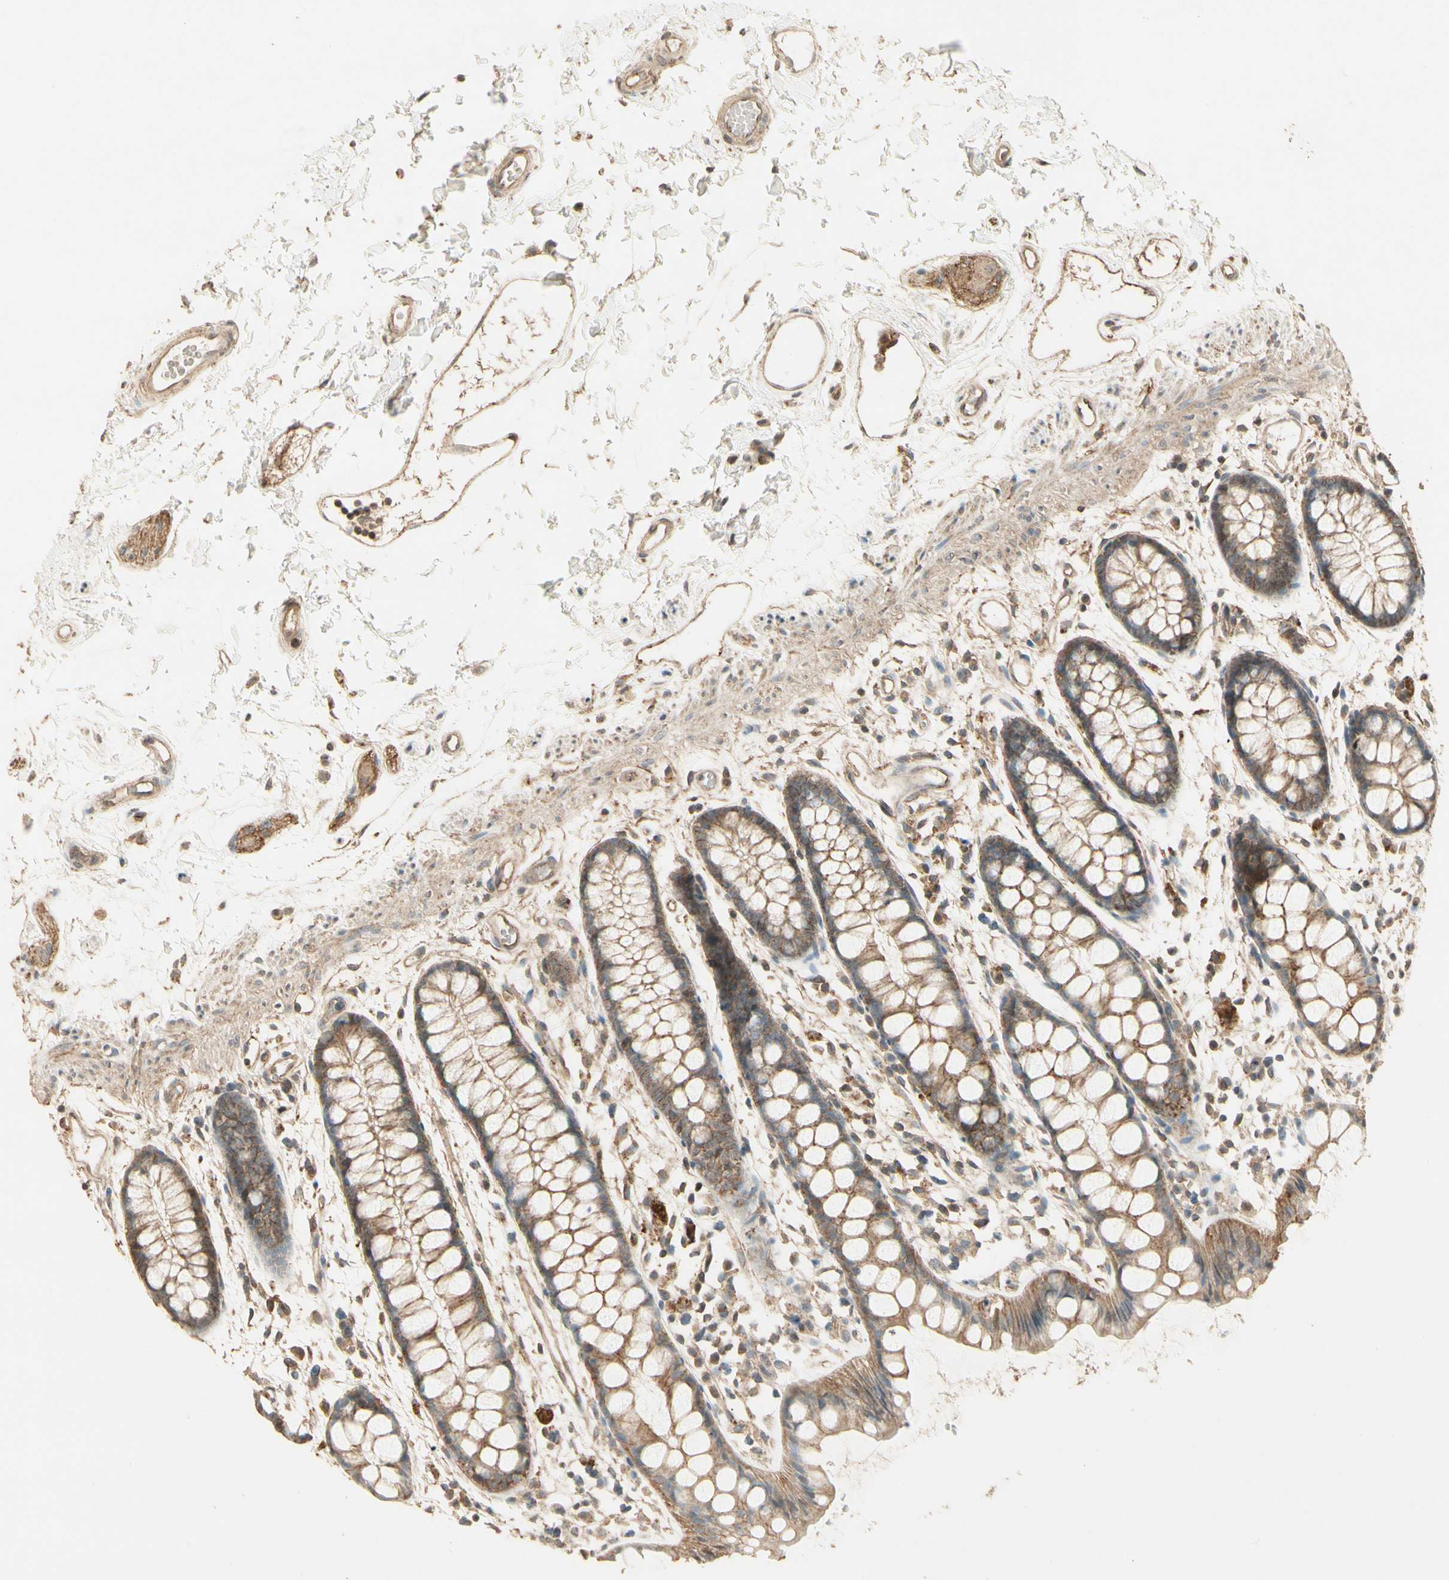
{"staining": {"intensity": "moderate", "quantity": ">75%", "location": "cytoplasmic/membranous"}, "tissue": "rectum", "cell_type": "Glandular cells", "image_type": "normal", "snomed": [{"axis": "morphology", "description": "Normal tissue, NOS"}, {"axis": "topography", "description": "Rectum"}], "caption": "Immunohistochemistry (IHC) photomicrograph of normal rectum: human rectum stained using immunohistochemistry (IHC) displays medium levels of moderate protein expression localized specifically in the cytoplasmic/membranous of glandular cells, appearing as a cytoplasmic/membranous brown color.", "gene": "RNF180", "patient": {"sex": "female", "age": 66}}